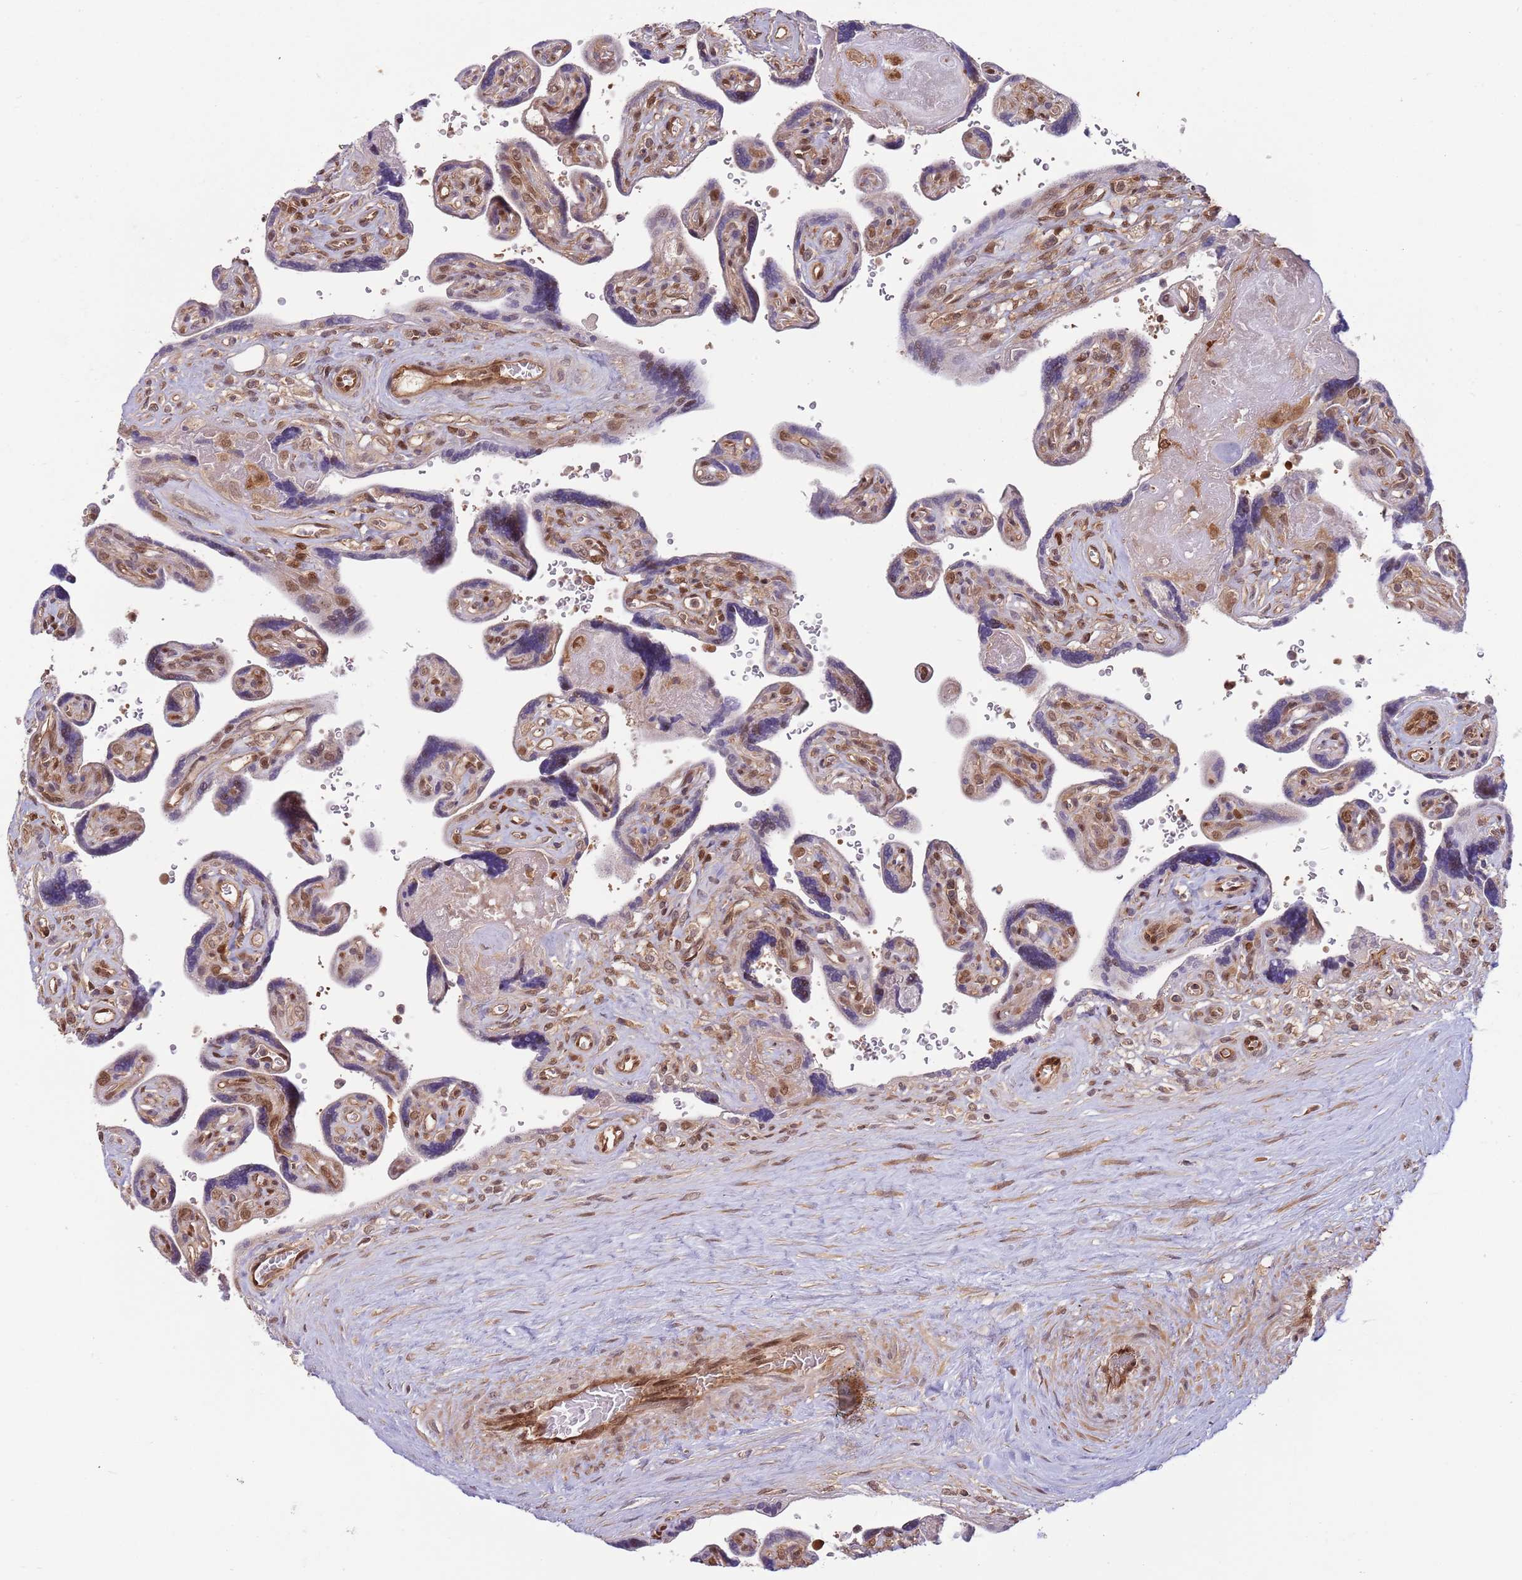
{"staining": {"intensity": "moderate", "quantity": "<25%", "location": "nuclear"}, "tissue": "placenta", "cell_type": "Trophoblastic cells", "image_type": "normal", "snomed": [{"axis": "morphology", "description": "Normal tissue, NOS"}, {"axis": "topography", "description": "Placenta"}], "caption": "A brown stain shows moderate nuclear expression of a protein in trophoblastic cells of benign placenta.", "gene": "SALL1", "patient": {"sex": "female", "age": 39}}